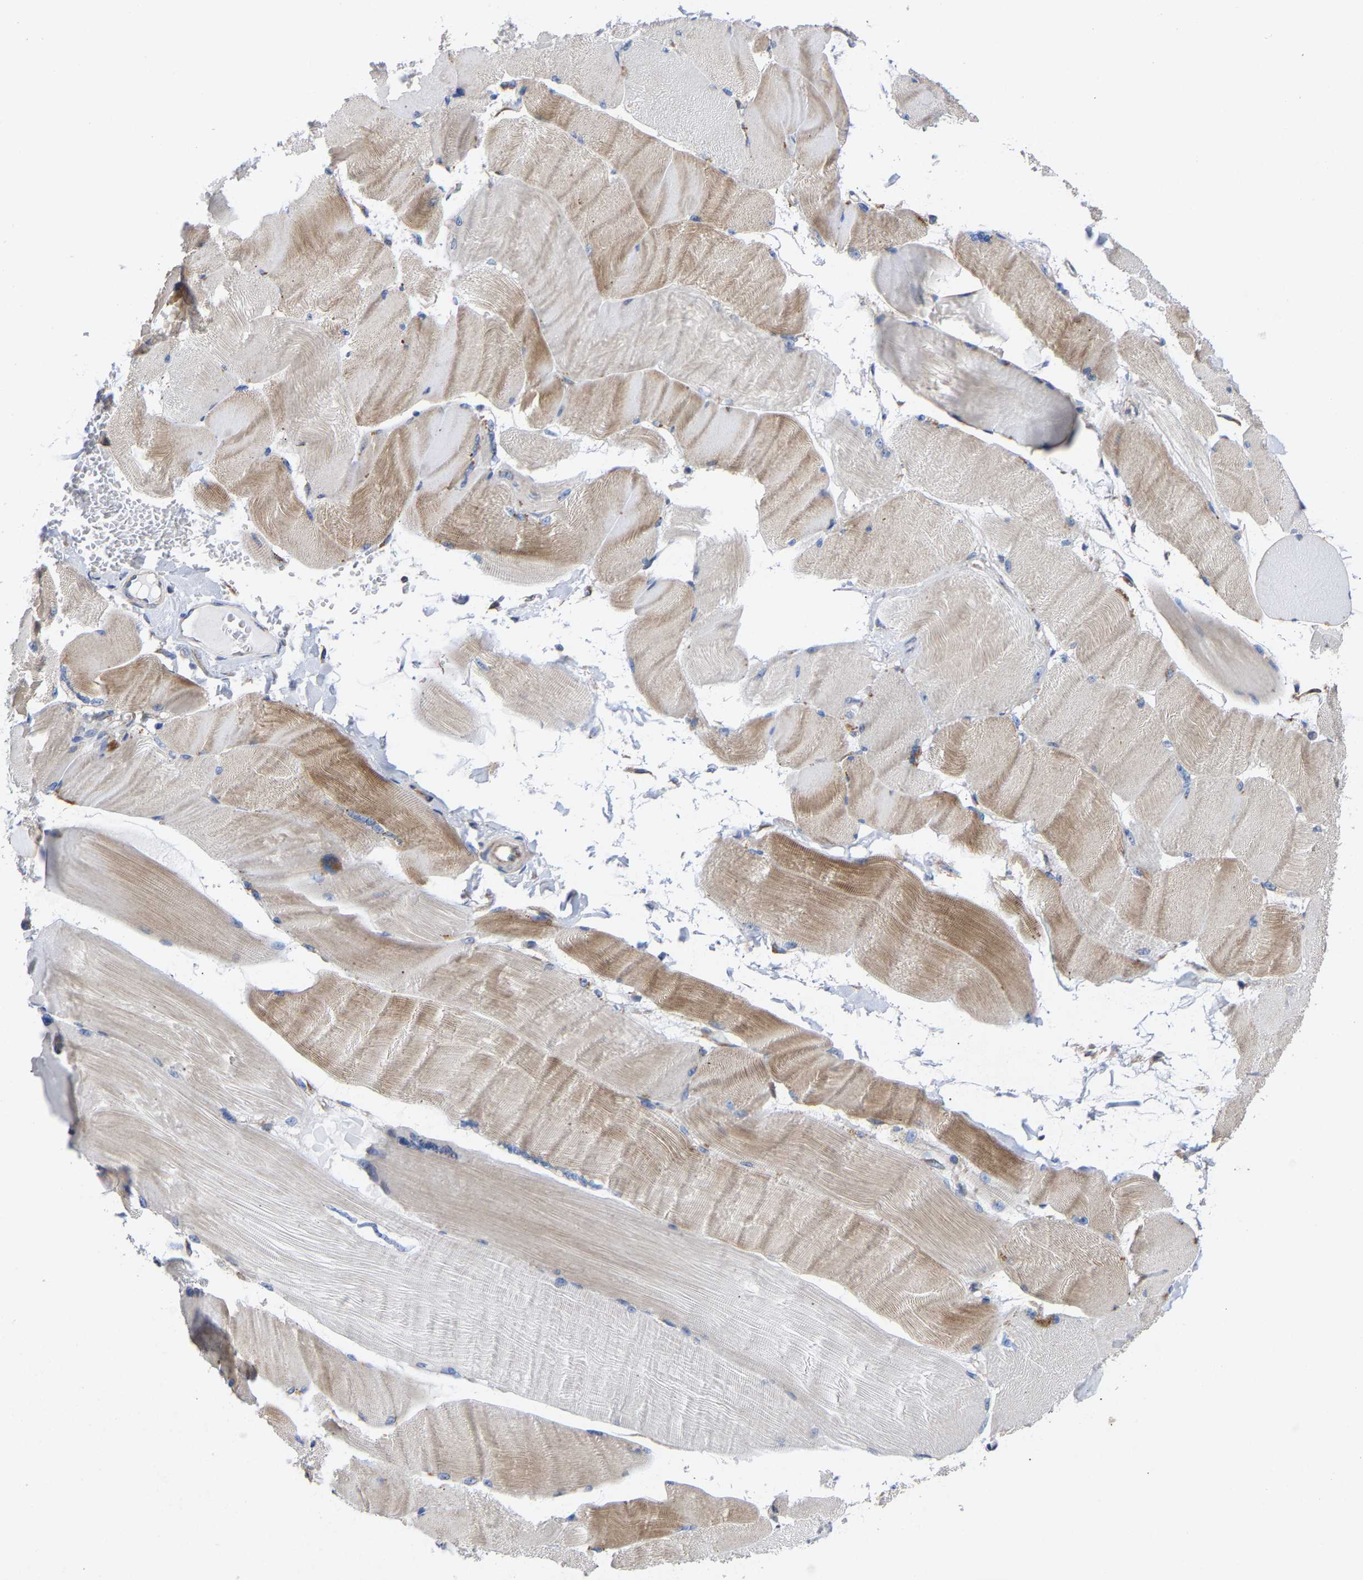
{"staining": {"intensity": "moderate", "quantity": "25%-75%", "location": "cytoplasmic/membranous"}, "tissue": "skeletal muscle", "cell_type": "Myocytes", "image_type": "normal", "snomed": [{"axis": "morphology", "description": "Normal tissue, NOS"}, {"axis": "topography", "description": "Skin"}, {"axis": "topography", "description": "Skeletal muscle"}], "caption": "A micrograph of human skeletal muscle stained for a protein shows moderate cytoplasmic/membranous brown staining in myocytes. The staining is performed using DAB brown chromogen to label protein expression. The nuclei are counter-stained blue using hematoxylin.", "gene": "PPP1R15A", "patient": {"sex": "male", "age": 83}}